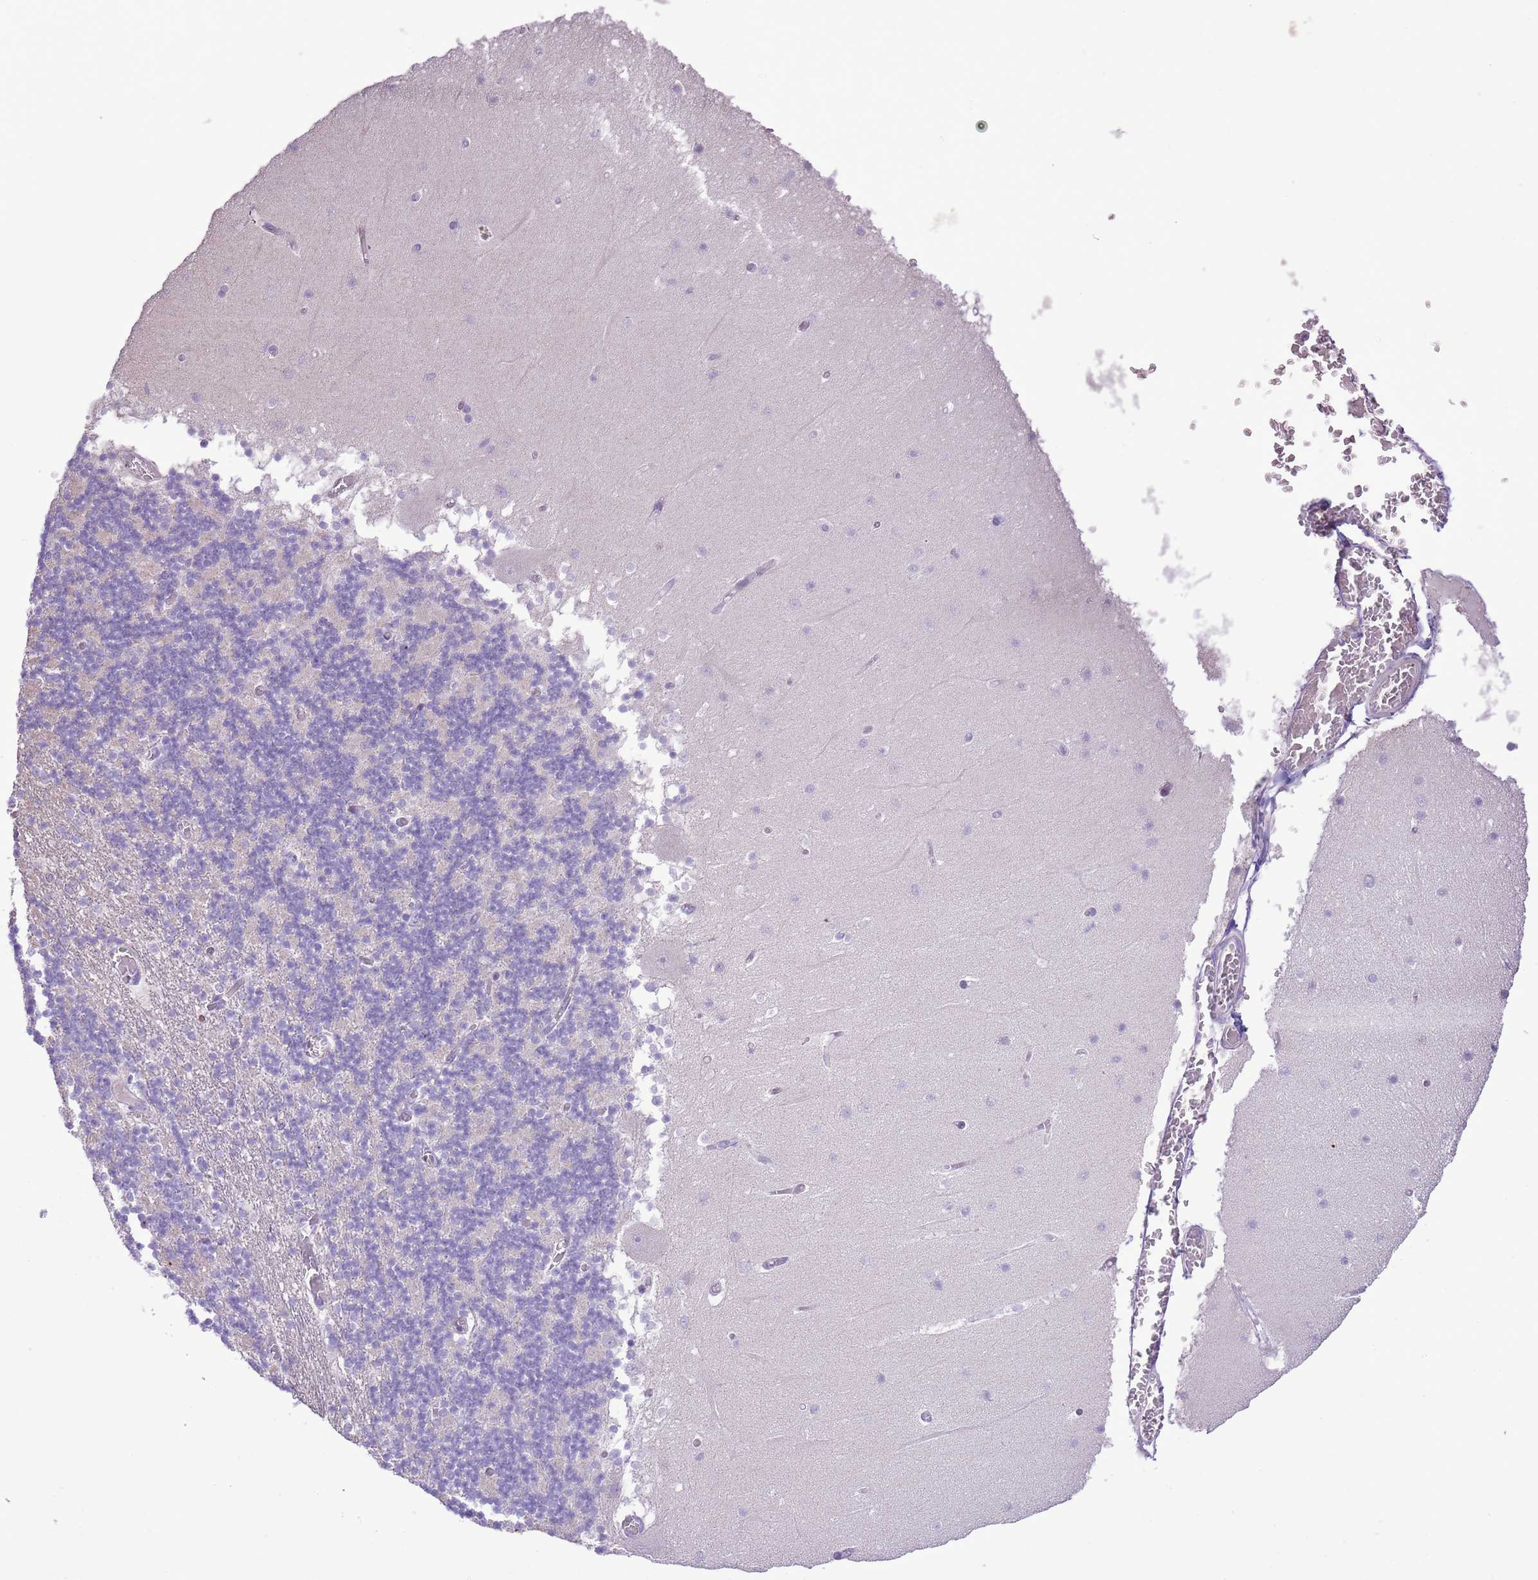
{"staining": {"intensity": "negative", "quantity": "none", "location": "none"}, "tissue": "cerebellum", "cell_type": "Cells in granular layer", "image_type": "normal", "snomed": [{"axis": "morphology", "description": "Normal tissue, NOS"}, {"axis": "topography", "description": "Cerebellum"}], "caption": "Immunohistochemistry of unremarkable cerebellum demonstrates no staining in cells in granular layer. (DAB immunohistochemistry (IHC) visualized using brightfield microscopy, high magnification).", "gene": "GMNN", "patient": {"sex": "female", "age": 28}}